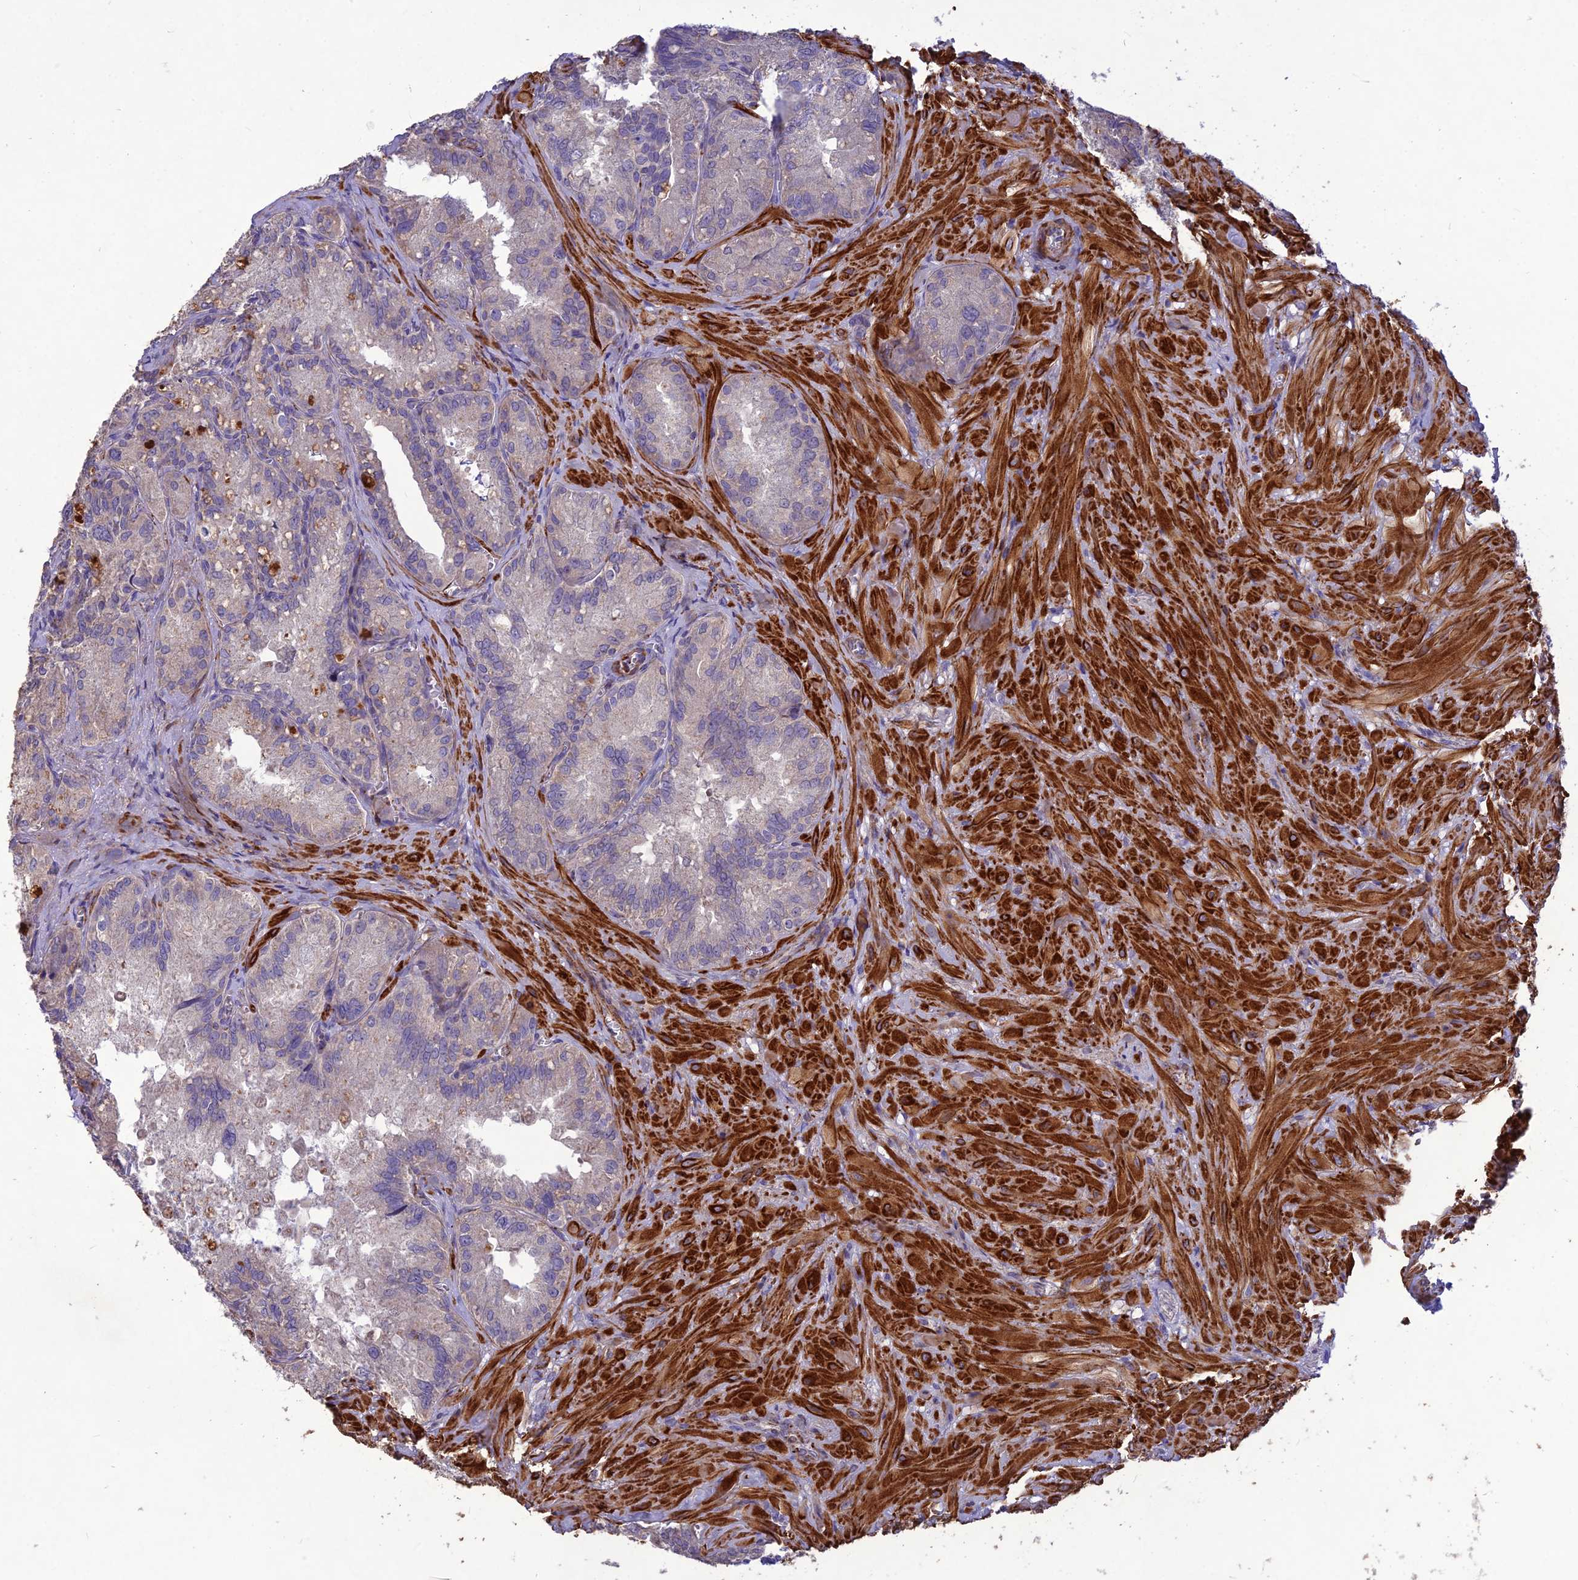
{"staining": {"intensity": "negative", "quantity": "none", "location": "none"}, "tissue": "seminal vesicle", "cell_type": "Glandular cells", "image_type": "normal", "snomed": [{"axis": "morphology", "description": "Normal tissue, NOS"}, {"axis": "topography", "description": "Seminal veicle"}], "caption": "The micrograph displays no staining of glandular cells in unremarkable seminal vesicle. Nuclei are stained in blue.", "gene": "CLUH", "patient": {"sex": "male", "age": 62}}